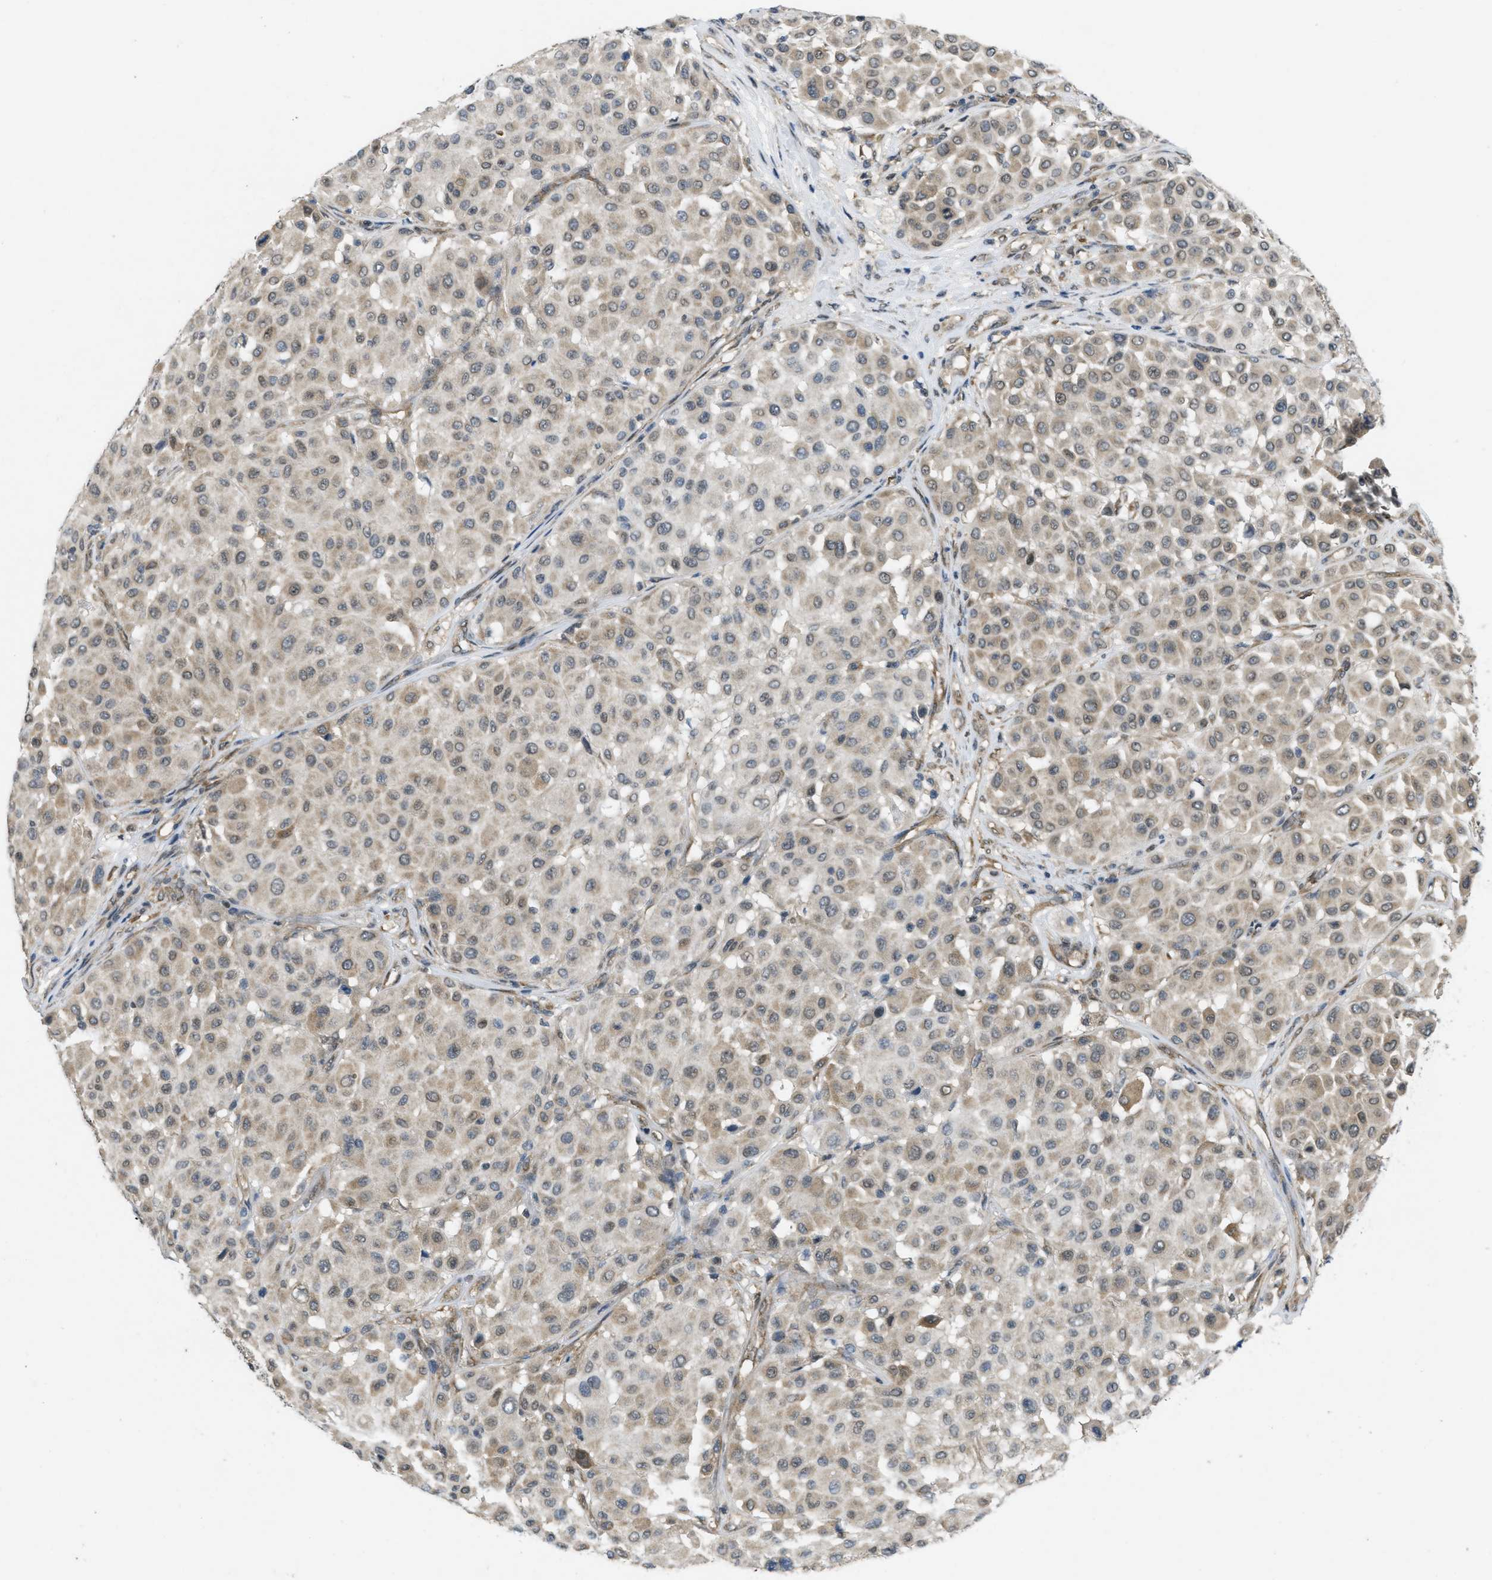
{"staining": {"intensity": "weak", "quantity": "25%-75%", "location": "cytoplasmic/membranous"}, "tissue": "melanoma", "cell_type": "Tumor cells", "image_type": "cancer", "snomed": [{"axis": "morphology", "description": "Malignant melanoma, Metastatic site"}, {"axis": "topography", "description": "Soft tissue"}], "caption": "A histopathology image of melanoma stained for a protein shows weak cytoplasmic/membranous brown staining in tumor cells.", "gene": "IFNLR1", "patient": {"sex": "male", "age": 41}}